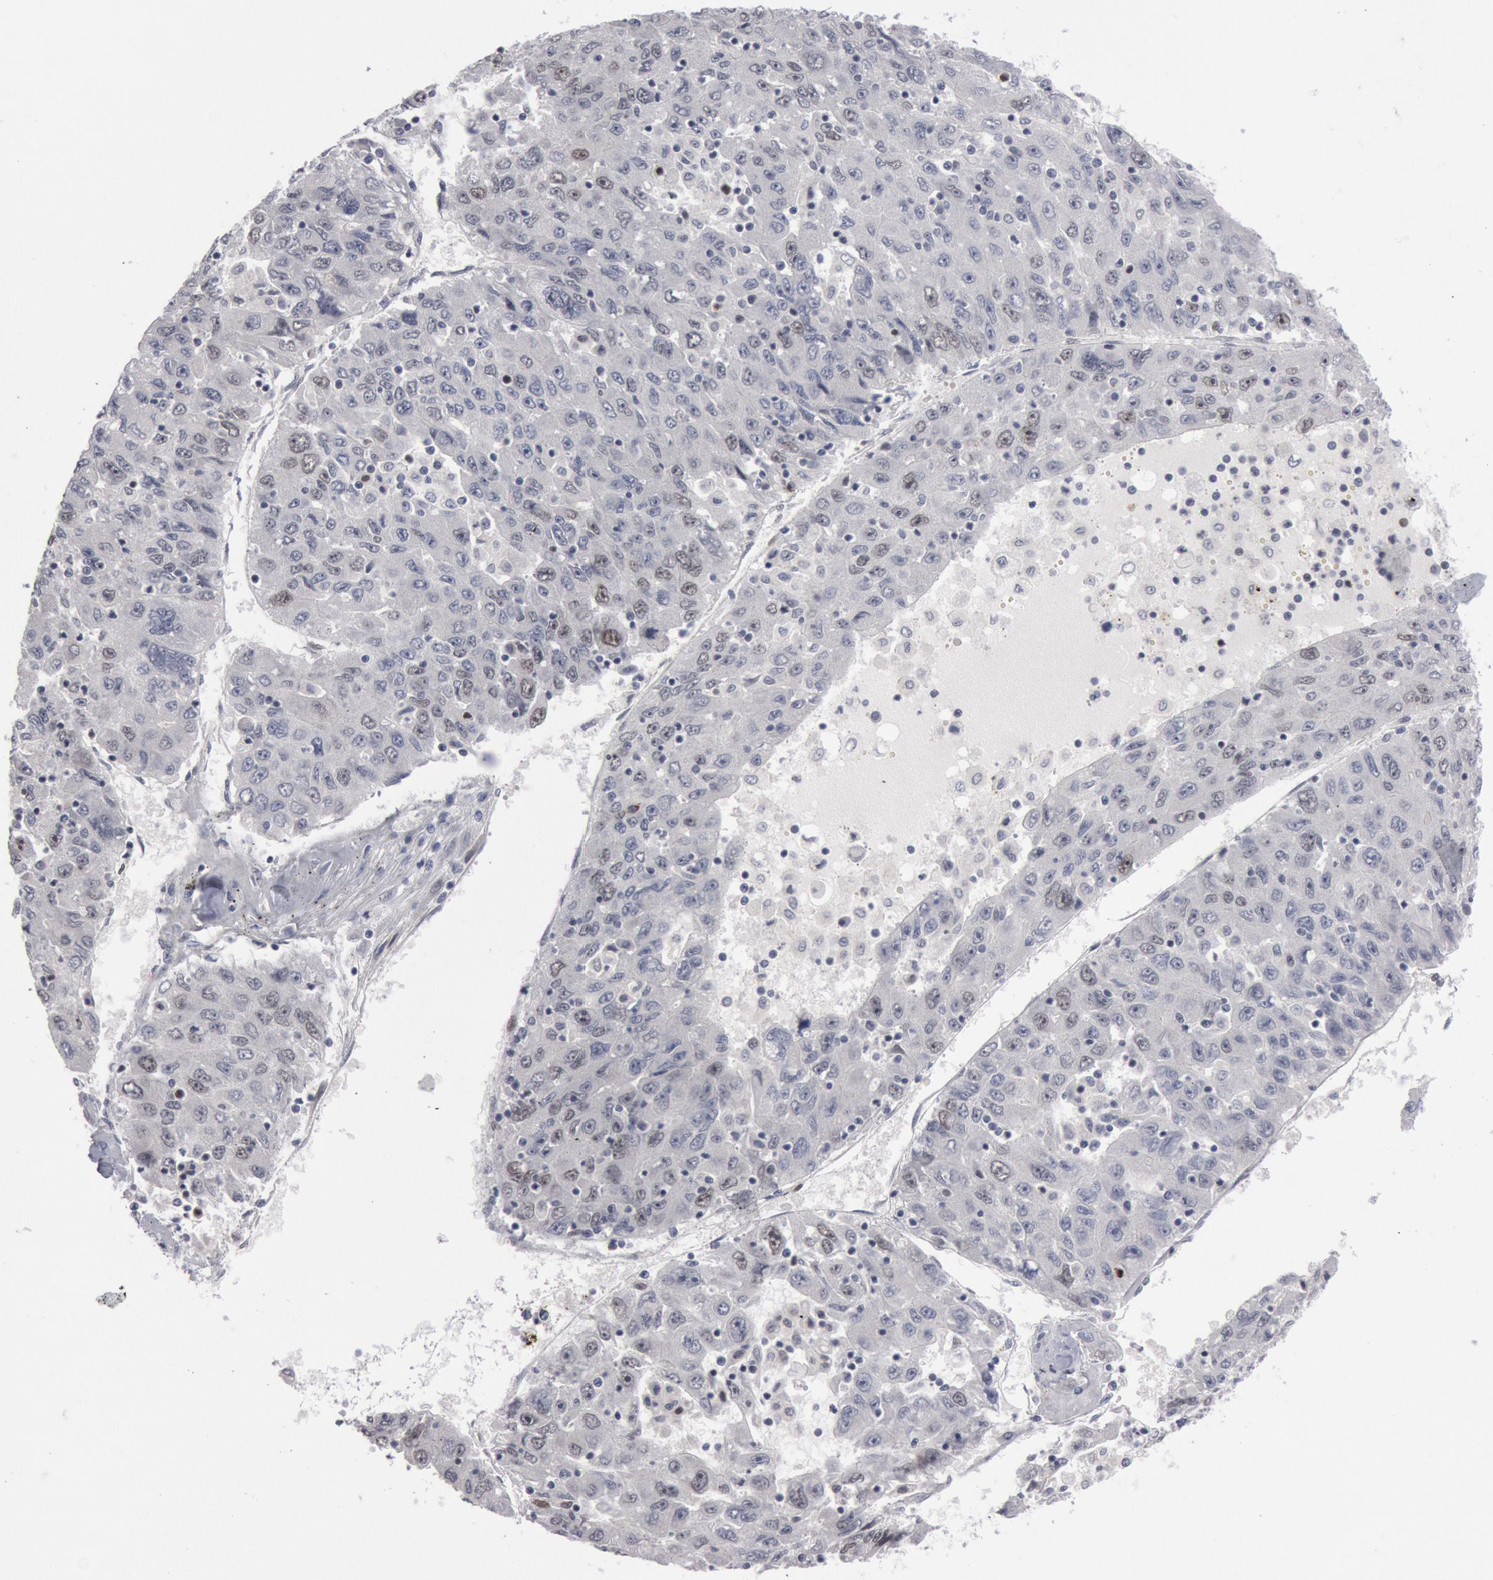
{"staining": {"intensity": "negative", "quantity": "none", "location": "none"}, "tissue": "liver cancer", "cell_type": "Tumor cells", "image_type": "cancer", "snomed": [{"axis": "morphology", "description": "Carcinoma, Hepatocellular, NOS"}, {"axis": "topography", "description": "Liver"}], "caption": "DAB (3,3'-diaminobenzidine) immunohistochemical staining of hepatocellular carcinoma (liver) shows no significant staining in tumor cells.", "gene": "WDHD1", "patient": {"sex": "male", "age": 49}}